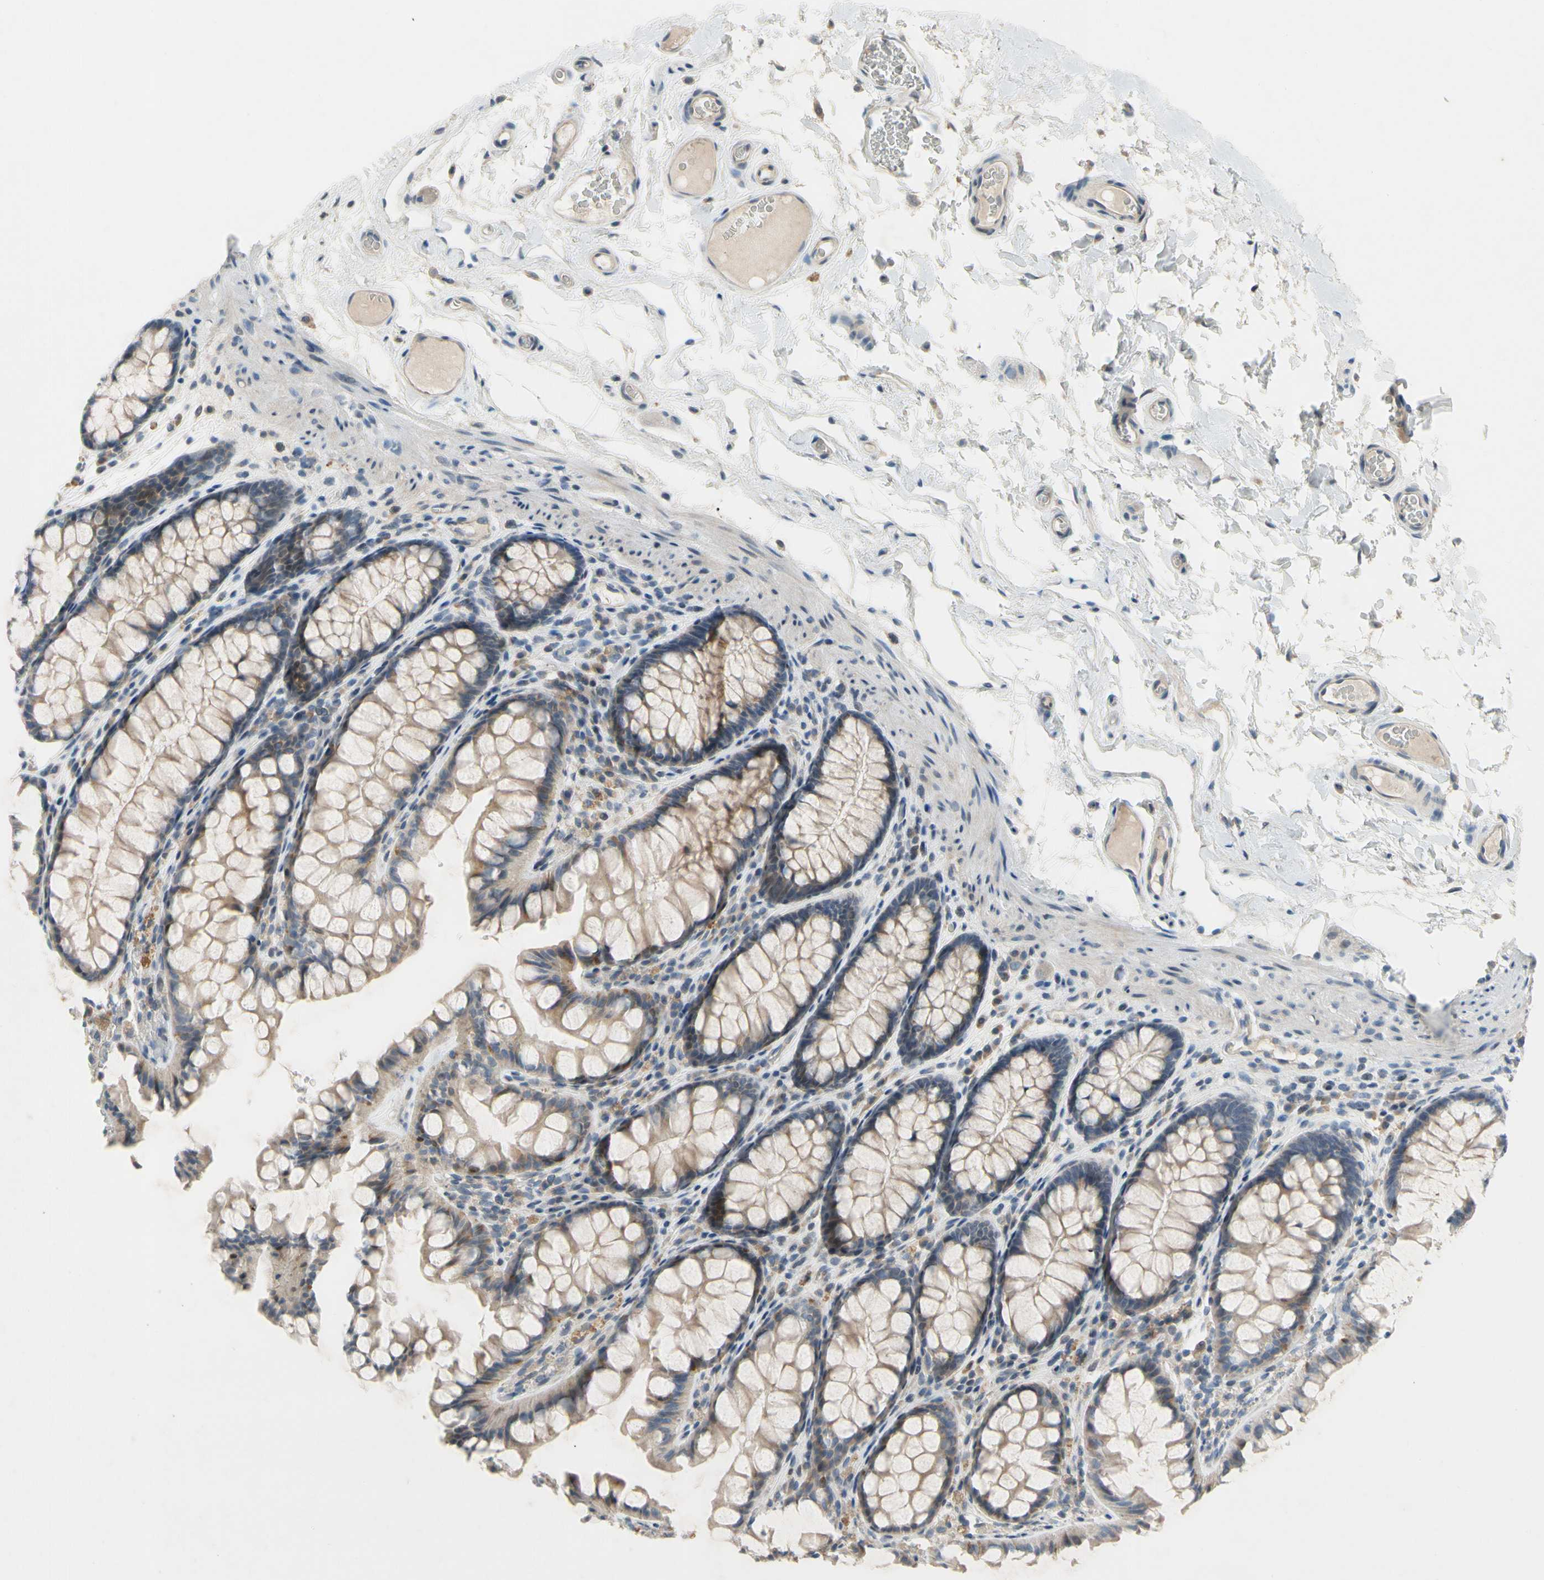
{"staining": {"intensity": "weak", "quantity": ">75%", "location": "cytoplasmic/membranous"}, "tissue": "colon", "cell_type": "Endothelial cells", "image_type": "normal", "snomed": [{"axis": "morphology", "description": "Normal tissue, NOS"}, {"axis": "topography", "description": "Colon"}], "caption": "DAB immunohistochemical staining of unremarkable colon displays weak cytoplasmic/membranous protein positivity in about >75% of endothelial cells. (Stains: DAB in brown, nuclei in blue, Microscopy: brightfield microscopy at high magnification).", "gene": "PIP5K1B", "patient": {"sex": "female", "age": 55}}